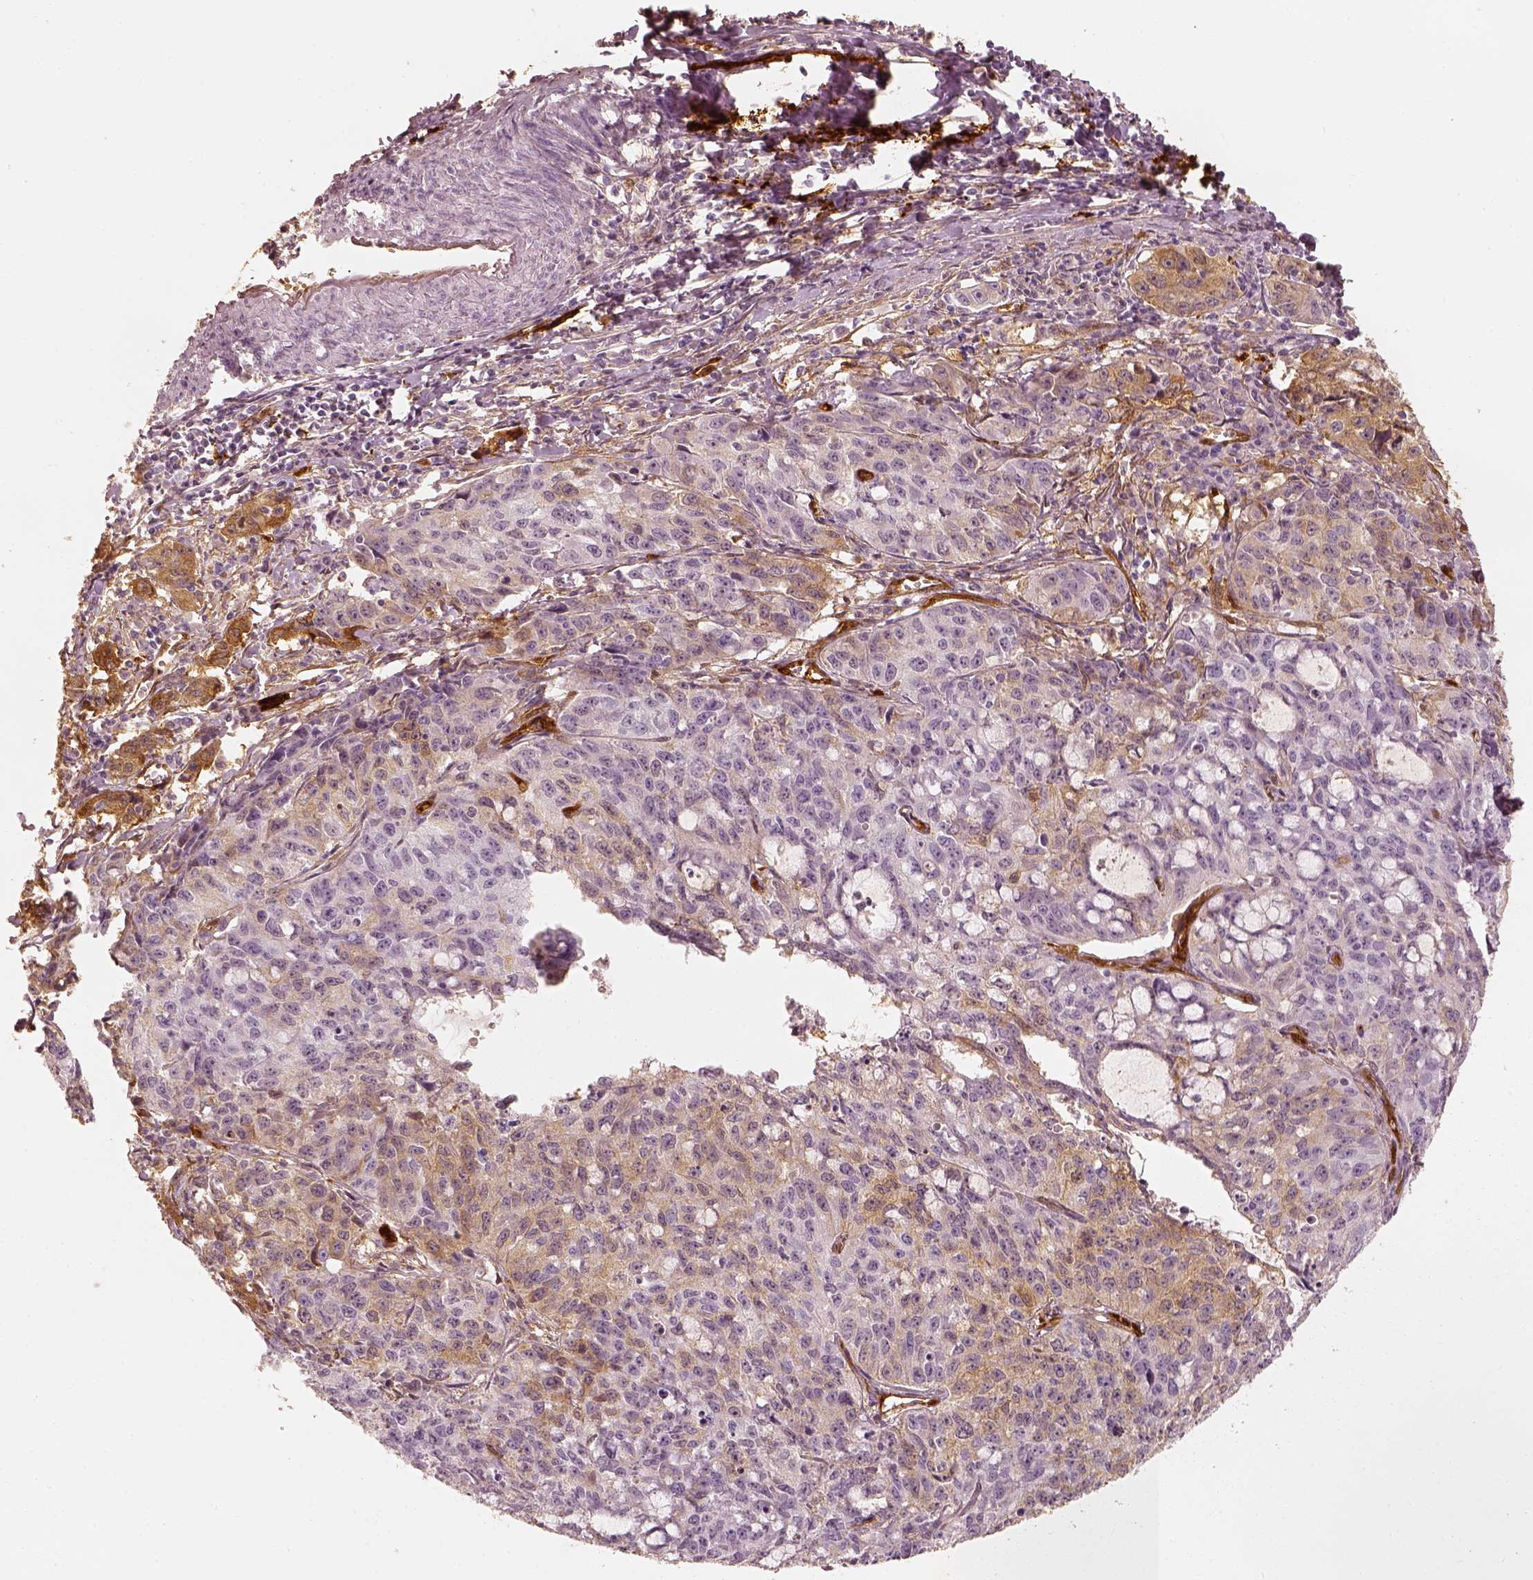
{"staining": {"intensity": "moderate", "quantity": "25%-75%", "location": "cytoplasmic/membranous"}, "tissue": "cervical cancer", "cell_type": "Tumor cells", "image_type": "cancer", "snomed": [{"axis": "morphology", "description": "Squamous cell carcinoma, NOS"}, {"axis": "topography", "description": "Cervix"}], "caption": "A histopathology image of cervical squamous cell carcinoma stained for a protein reveals moderate cytoplasmic/membranous brown staining in tumor cells.", "gene": "FSCN1", "patient": {"sex": "female", "age": 28}}